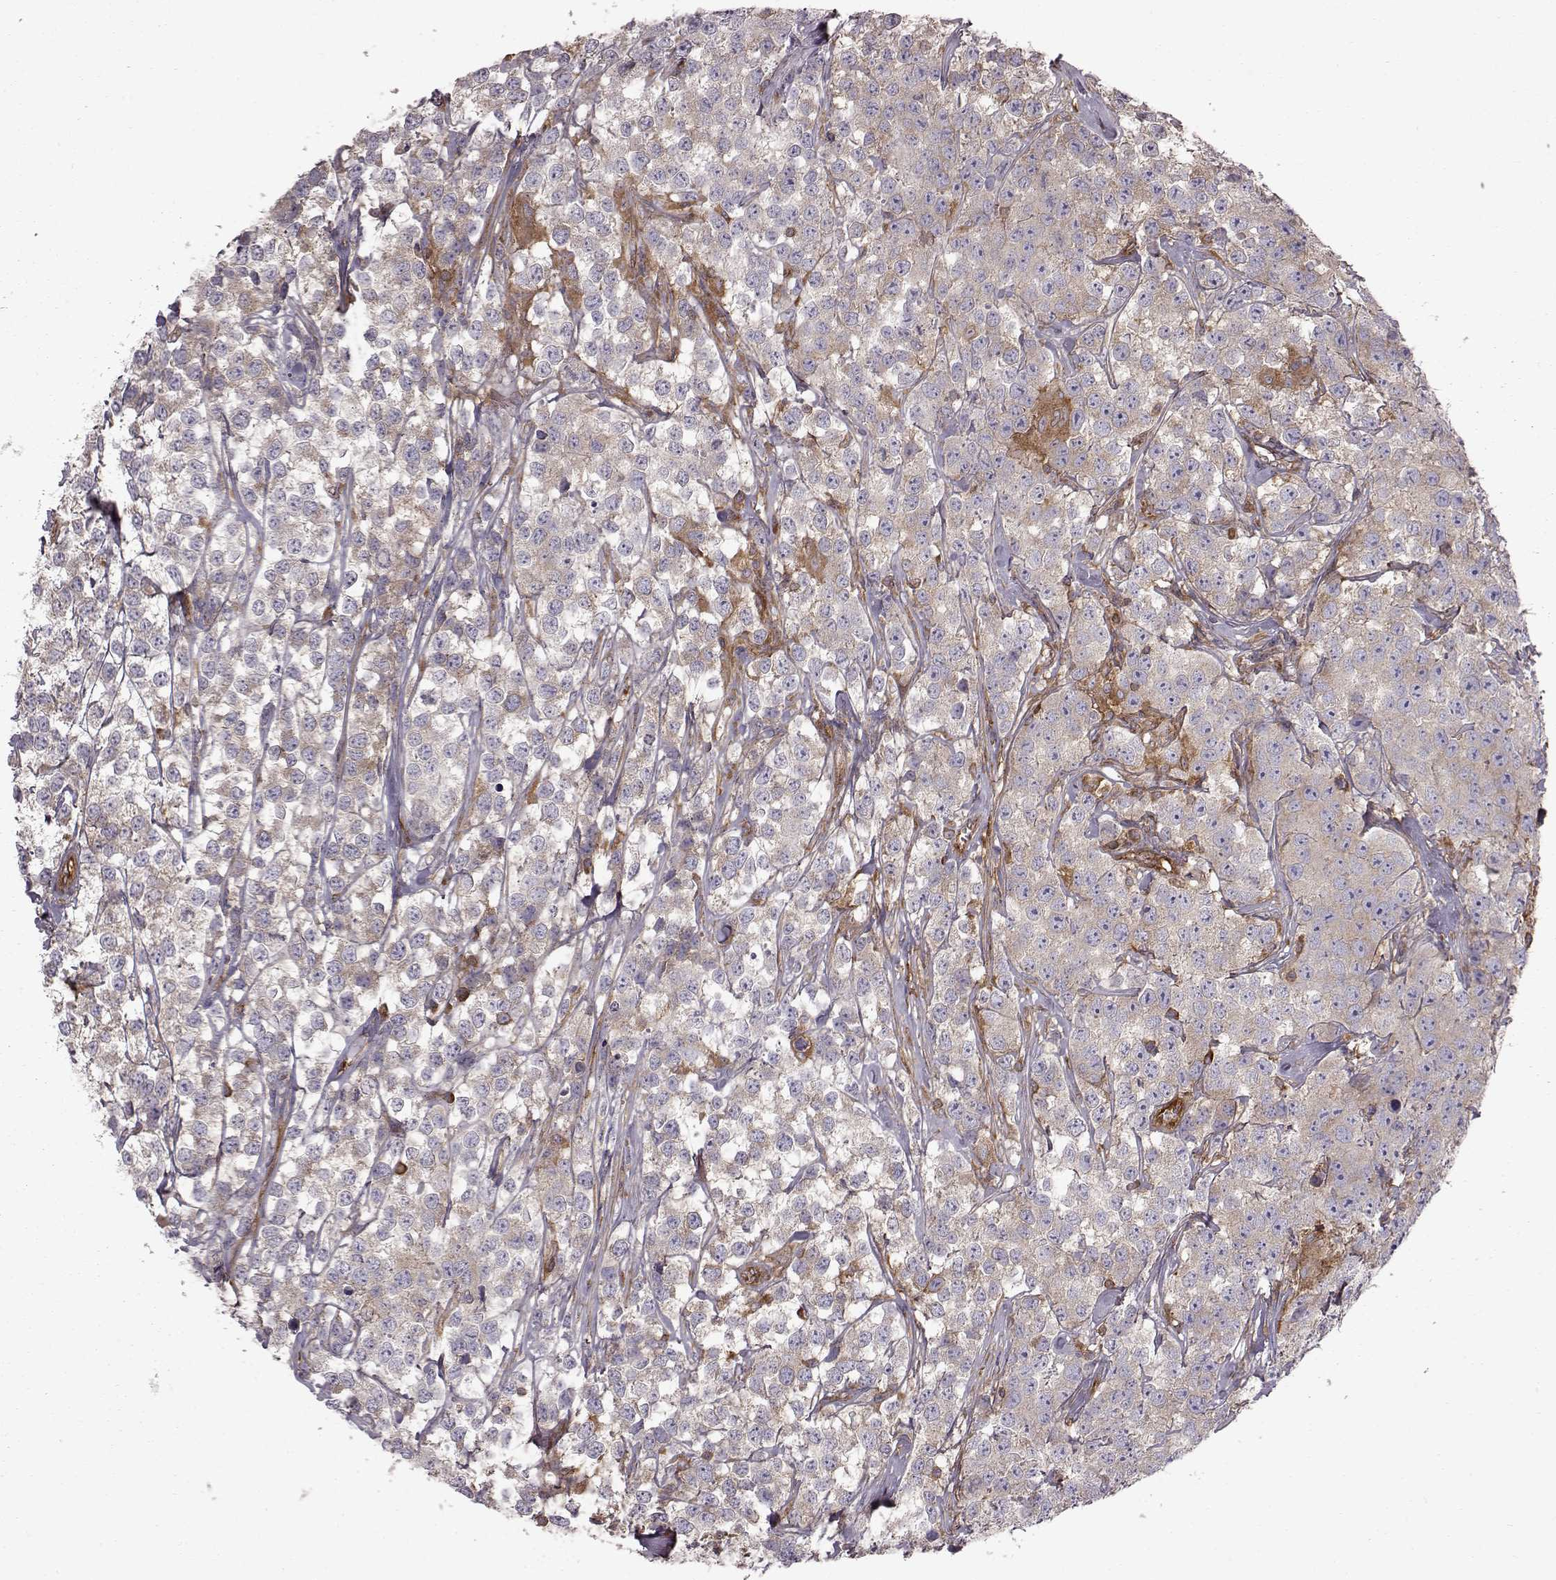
{"staining": {"intensity": "negative", "quantity": "none", "location": "none"}, "tissue": "testis cancer", "cell_type": "Tumor cells", "image_type": "cancer", "snomed": [{"axis": "morphology", "description": "Seminoma, NOS"}, {"axis": "topography", "description": "Testis"}], "caption": "Tumor cells show no significant protein expression in seminoma (testis).", "gene": "RABGAP1", "patient": {"sex": "male", "age": 59}}